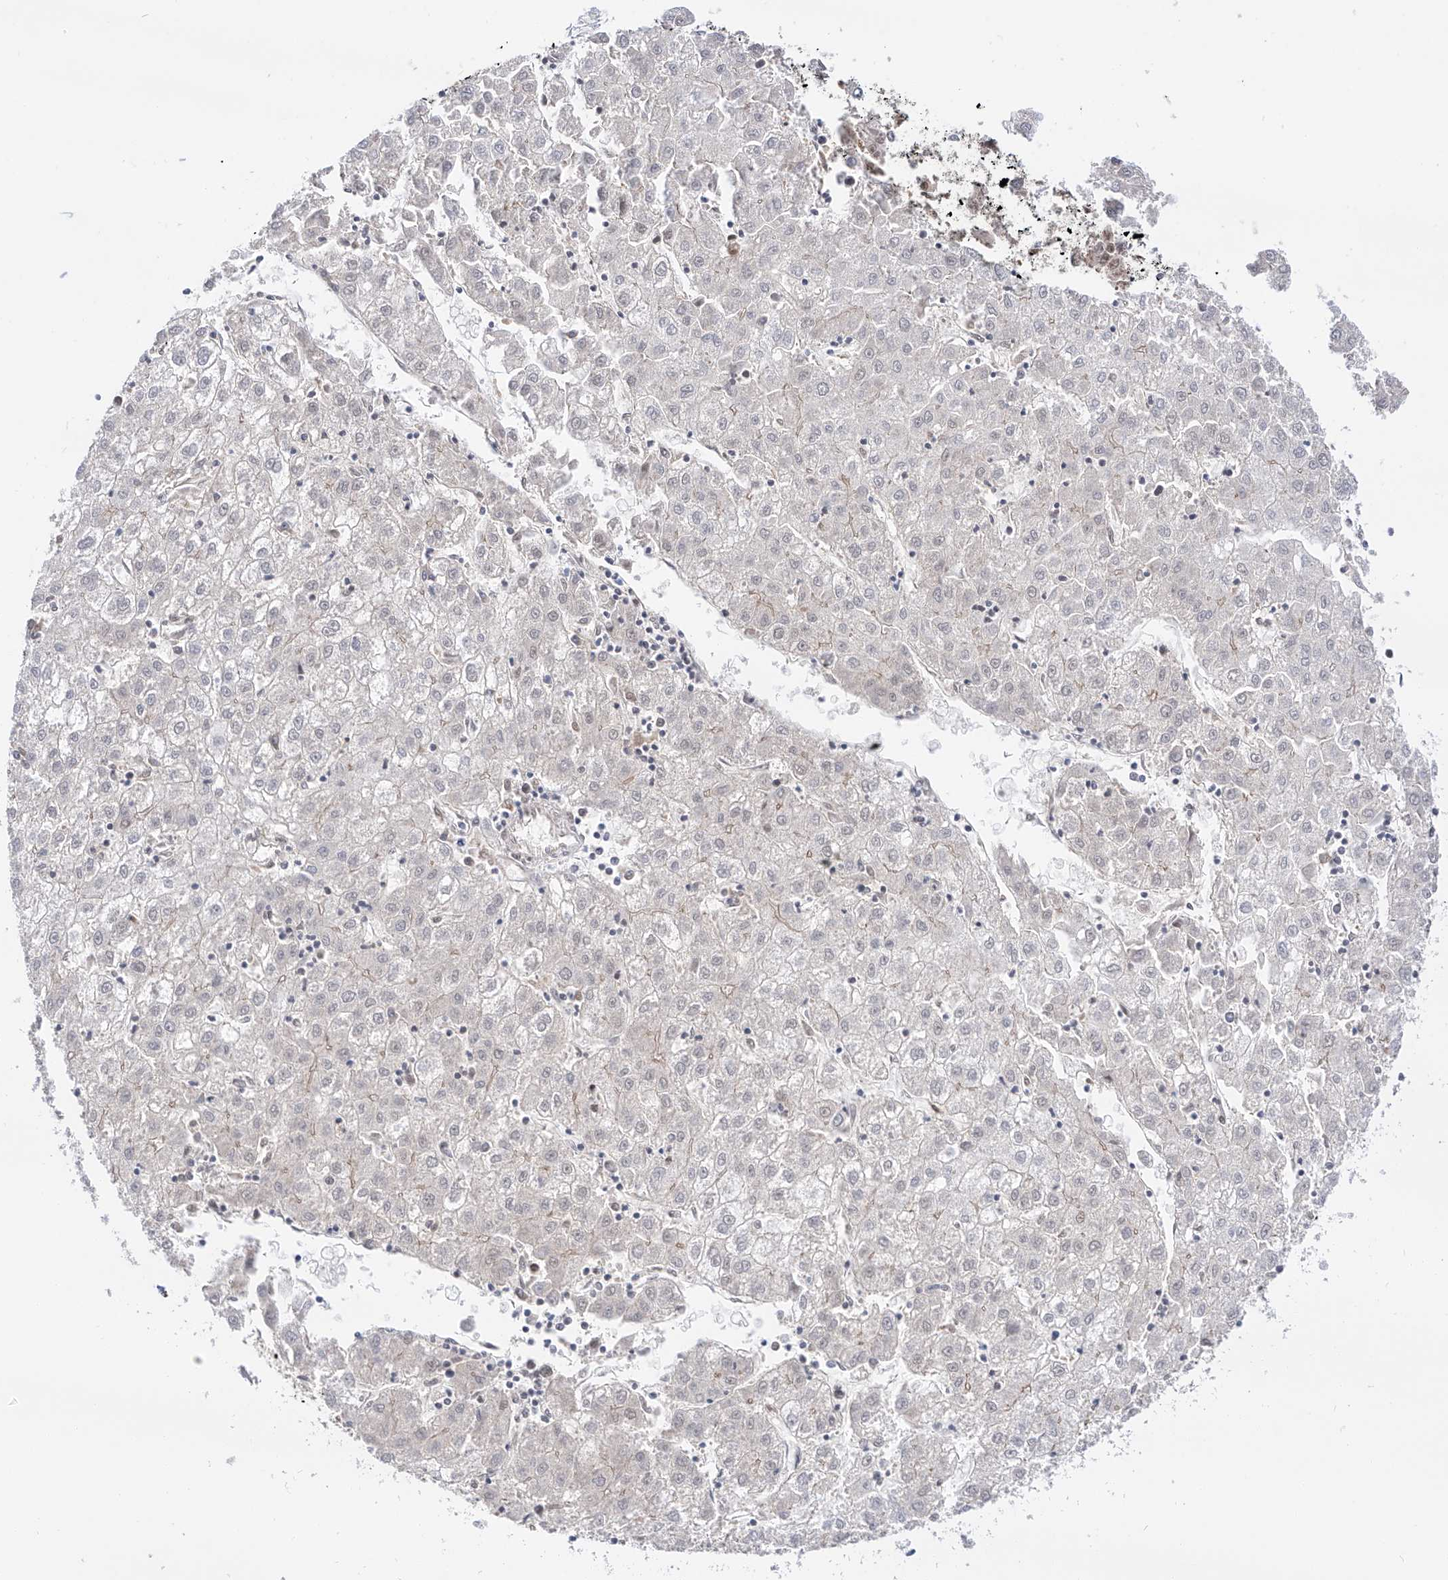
{"staining": {"intensity": "negative", "quantity": "none", "location": "none"}, "tissue": "liver cancer", "cell_type": "Tumor cells", "image_type": "cancer", "snomed": [{"axis": "morphology", "description": "Carcinoma, Hepatocellular, NOS"}, {"axis": "topography", "description": "Liver"}], "caption": "IHC of human liver cancer (hepatocellular carcinoma) displays no positivity in tumor cells.", "gene": "POGK", "patient": {"sex": "male", "age": 72}}